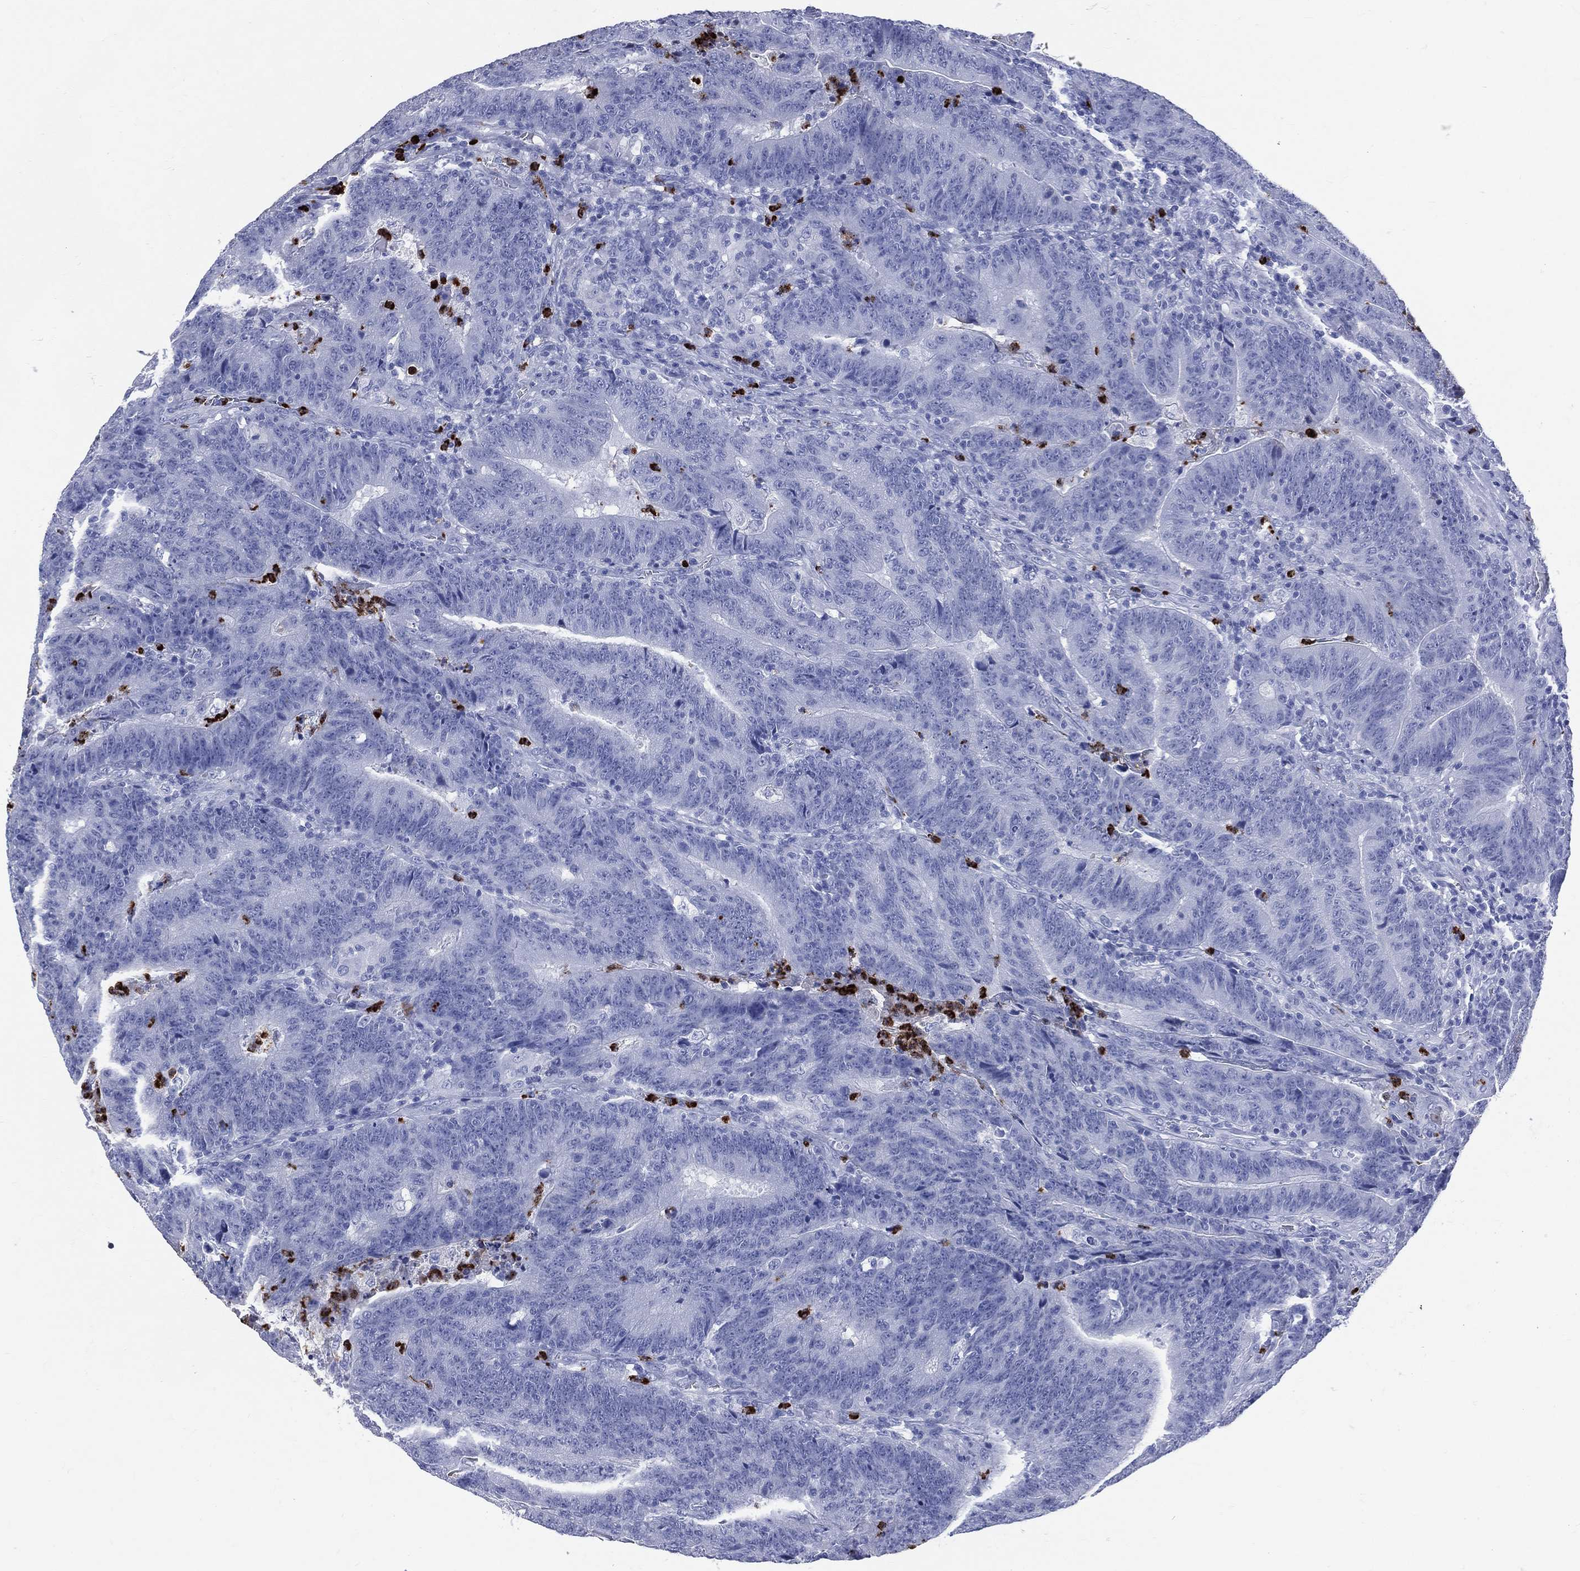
{"staining": {"intensity": "negative", "quantity": "none", "location": "none"}, "tissue": "colorectal cancer", "cell_type": "Tumor cells", "image_type": "cancer", "snomed": [{"axis": "morphology", "description": "Adenocarcinoma, NOS"}, {"axis": "topography", "description": "Colon"}], "caption": "Tumor cells are negative for protein expression in human colorectal adenocarcinoma. The staining was performed using DAB (3,3'-diaminobenzidine) to visualize the protein expression in brown, while the nuclei were stained in blue with hematoxylin (Magnification: 20x).", "gene": "PGLYRP1", "patient": {"sex": "female", "age": 75}}